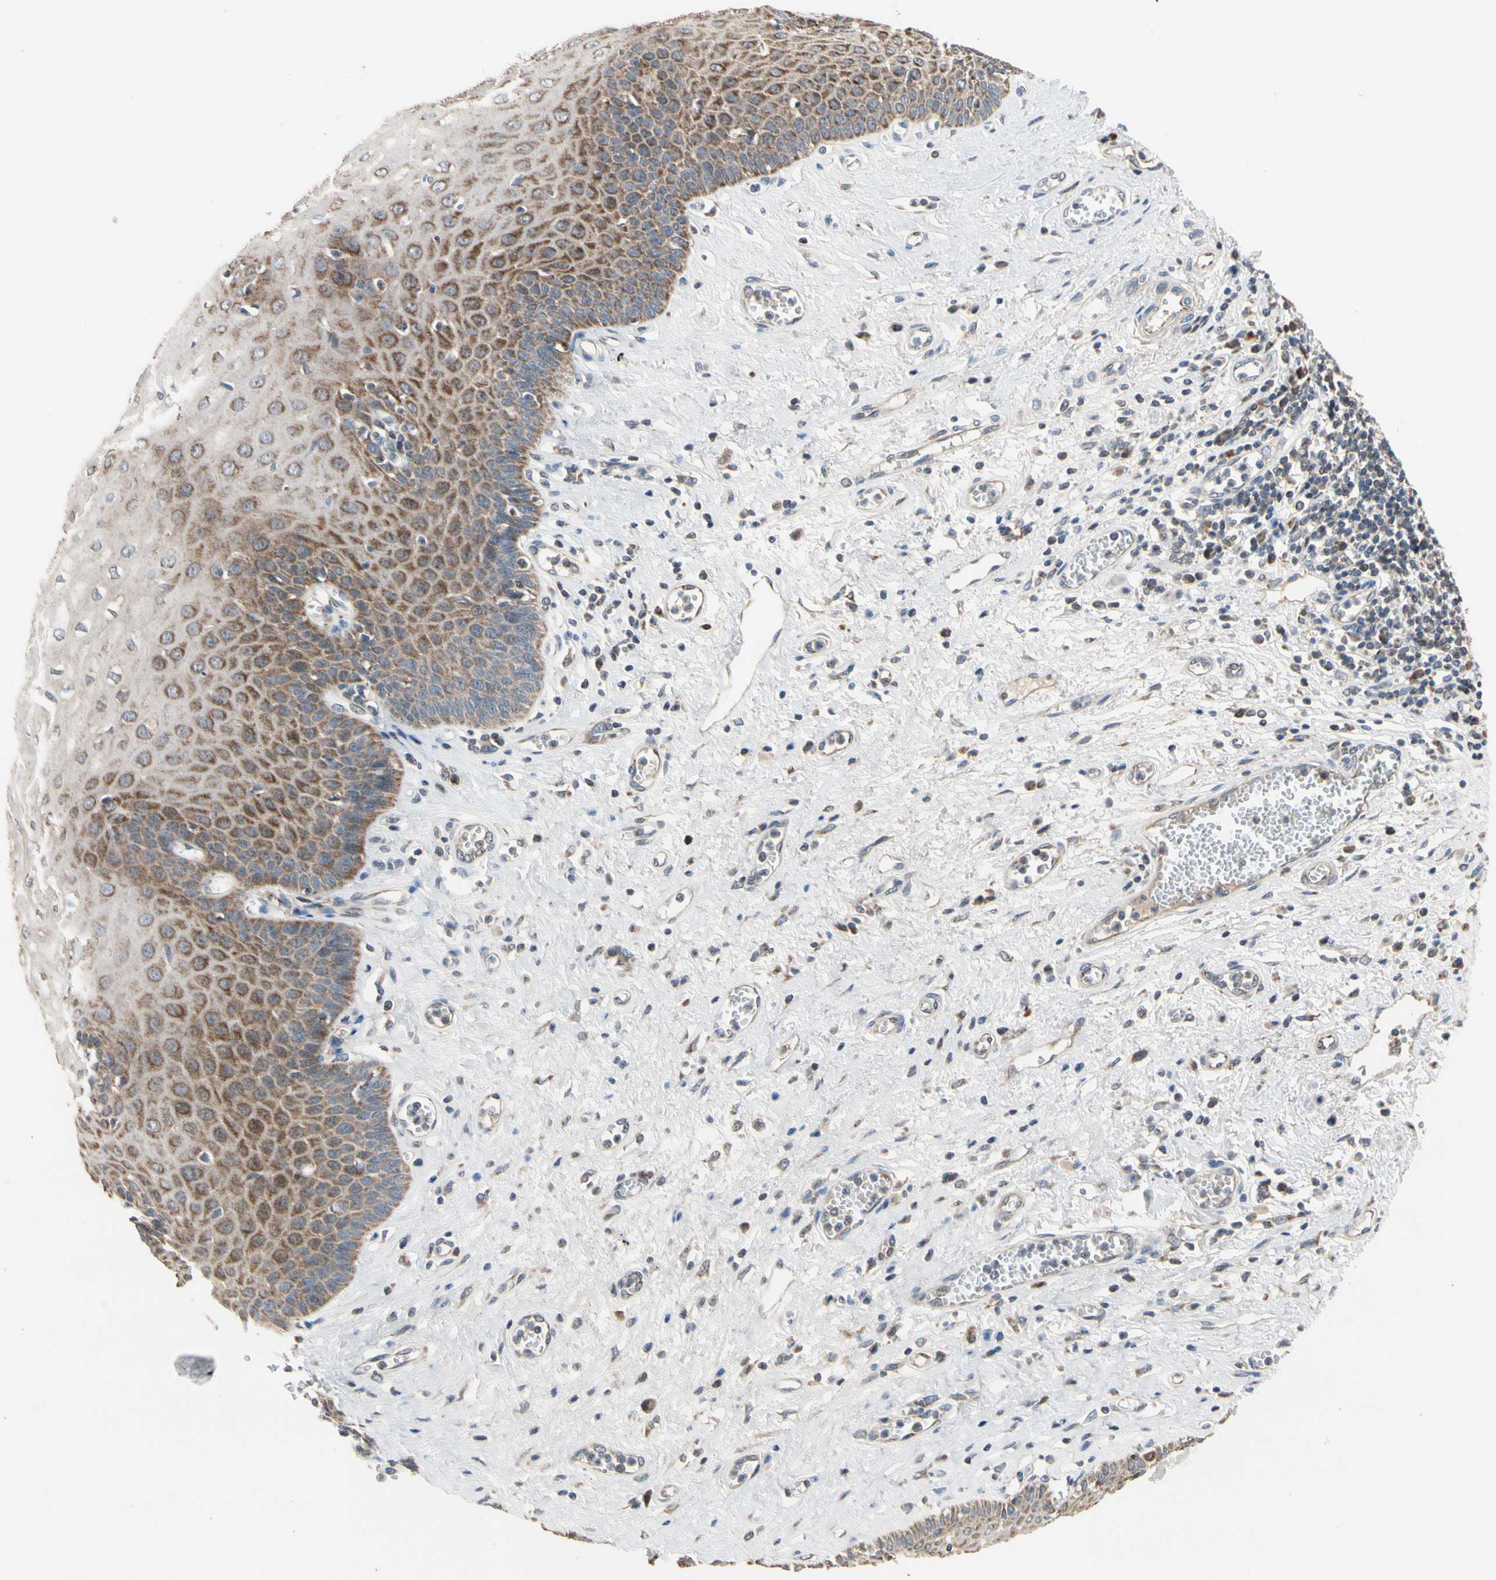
{"staining": {"intensity": "strong", "quantity": "25%-75%", "location": "cytoplasmic/membranous"}, "tissue": "esophagus", "cell_type": "Squamous epithelial cells", "image_type": "normal", "snomed": [{"axis": "morphology", "description": "Normal tissue, NOS"}, {"axis": "morphology", "description": "Squamous cell carcinoma, NOS"}, {"axis": "topography", "description": "Esophagus"}], "caption": "Squamous epithelial cells demonstrate strong cytoplasmic/membranous staining in approximately 25%-75% of cells in normal esophagus.", "gene": "GPD2", "patient": {"sex": "male", "age": 65}}